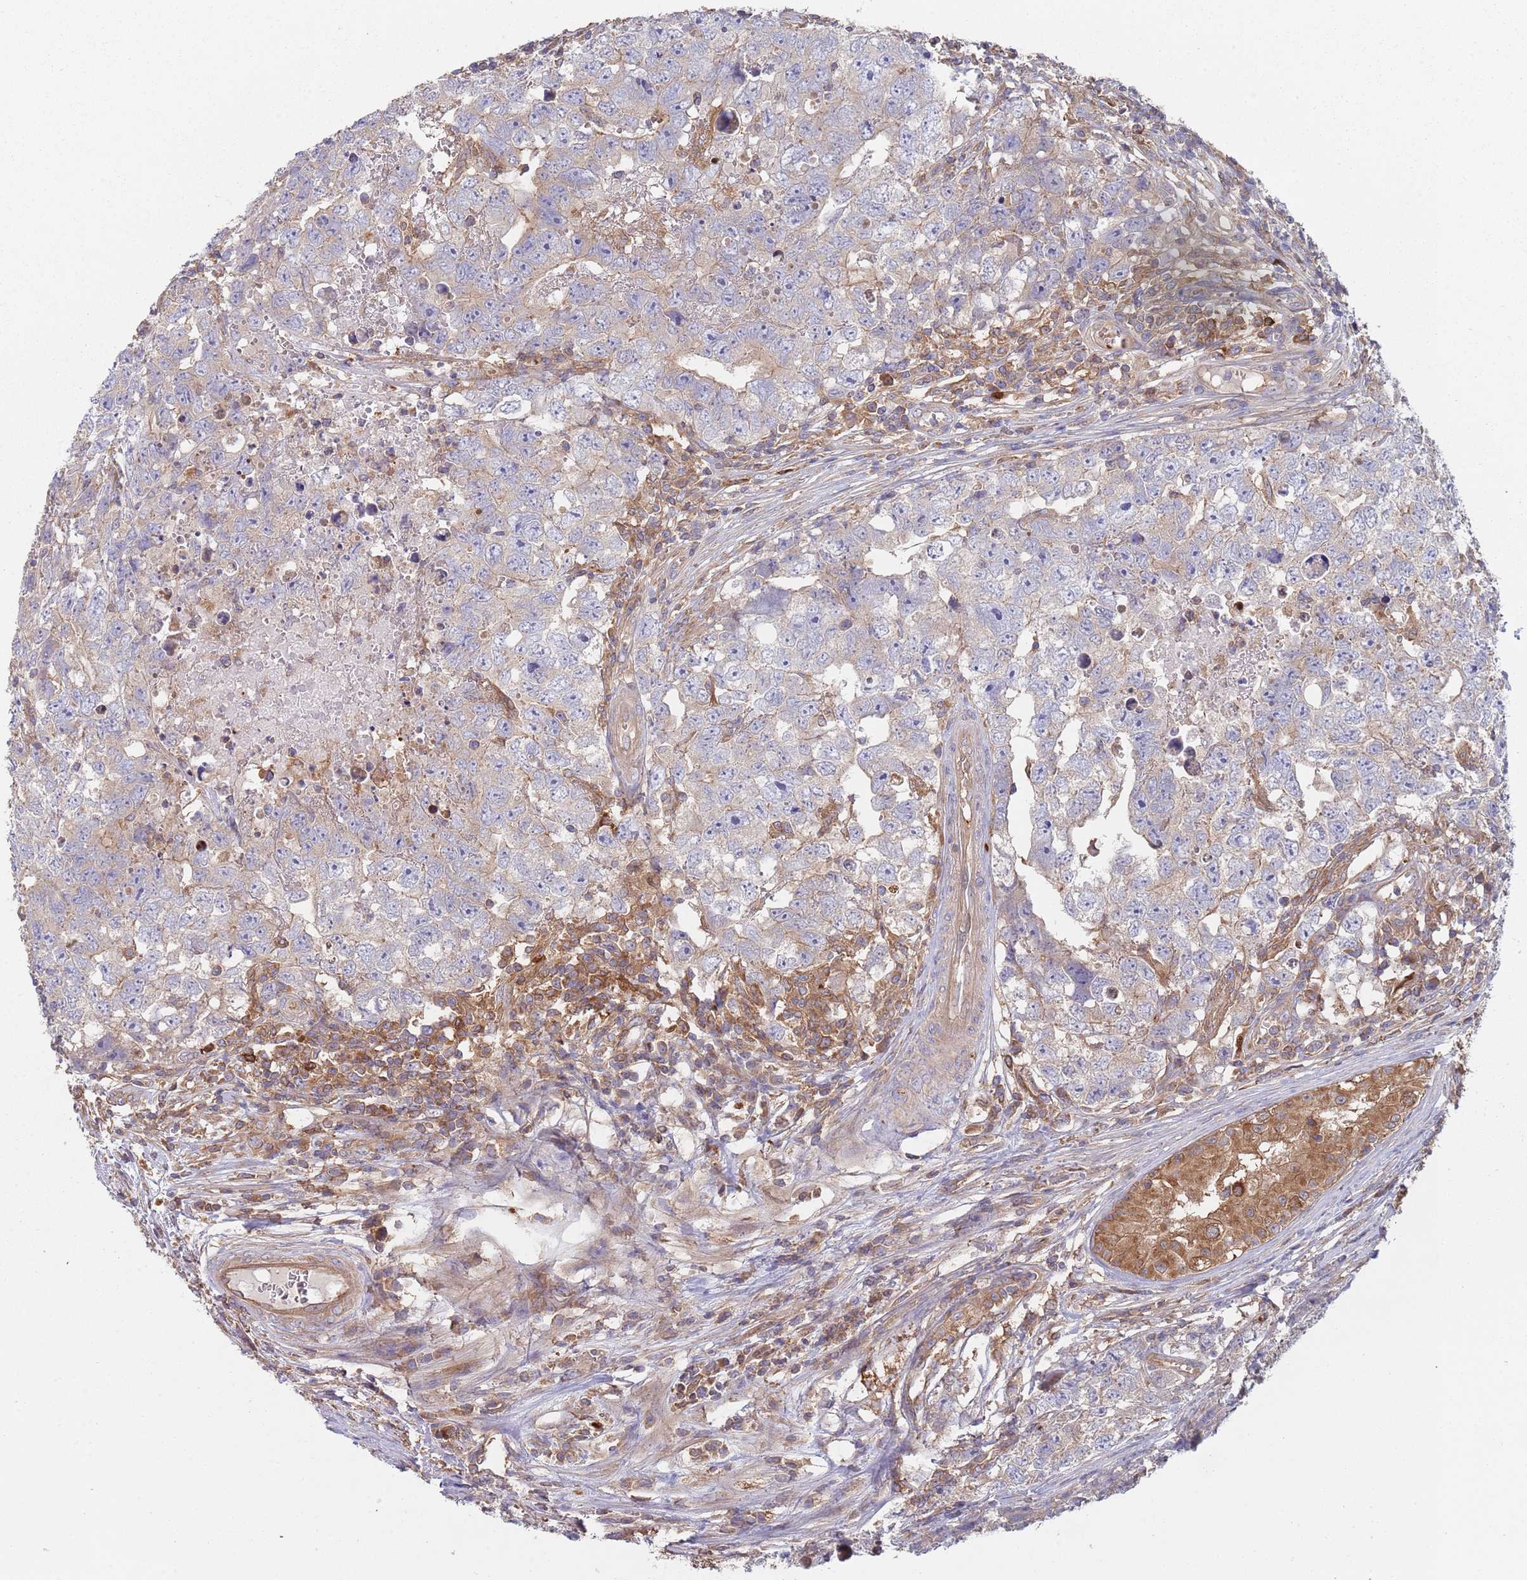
{"staining": {"intensity": "weak", "quantity": "<25%", "location": "cytoplasmic/membranous"}, "tissue": "testis cancer", "cell_type": "Tumor cells", "image_type": "cancer", "snomed": [{"axis": "morphology", "description": "Carcinoma, Embryonal, NOS"}, {"axis": "topography", "description": "Testis"}], "caption": "An immunohistochemistry histopathology image of testis cancer is shown. There is no staining in tumor cells of testis cancer. (DAB (3,3'-diaminobenzidine) immunohistochemistry (IHC), high magnification).", "gene": "GDI2", "patient": {"sex": "male", "age": 22}}